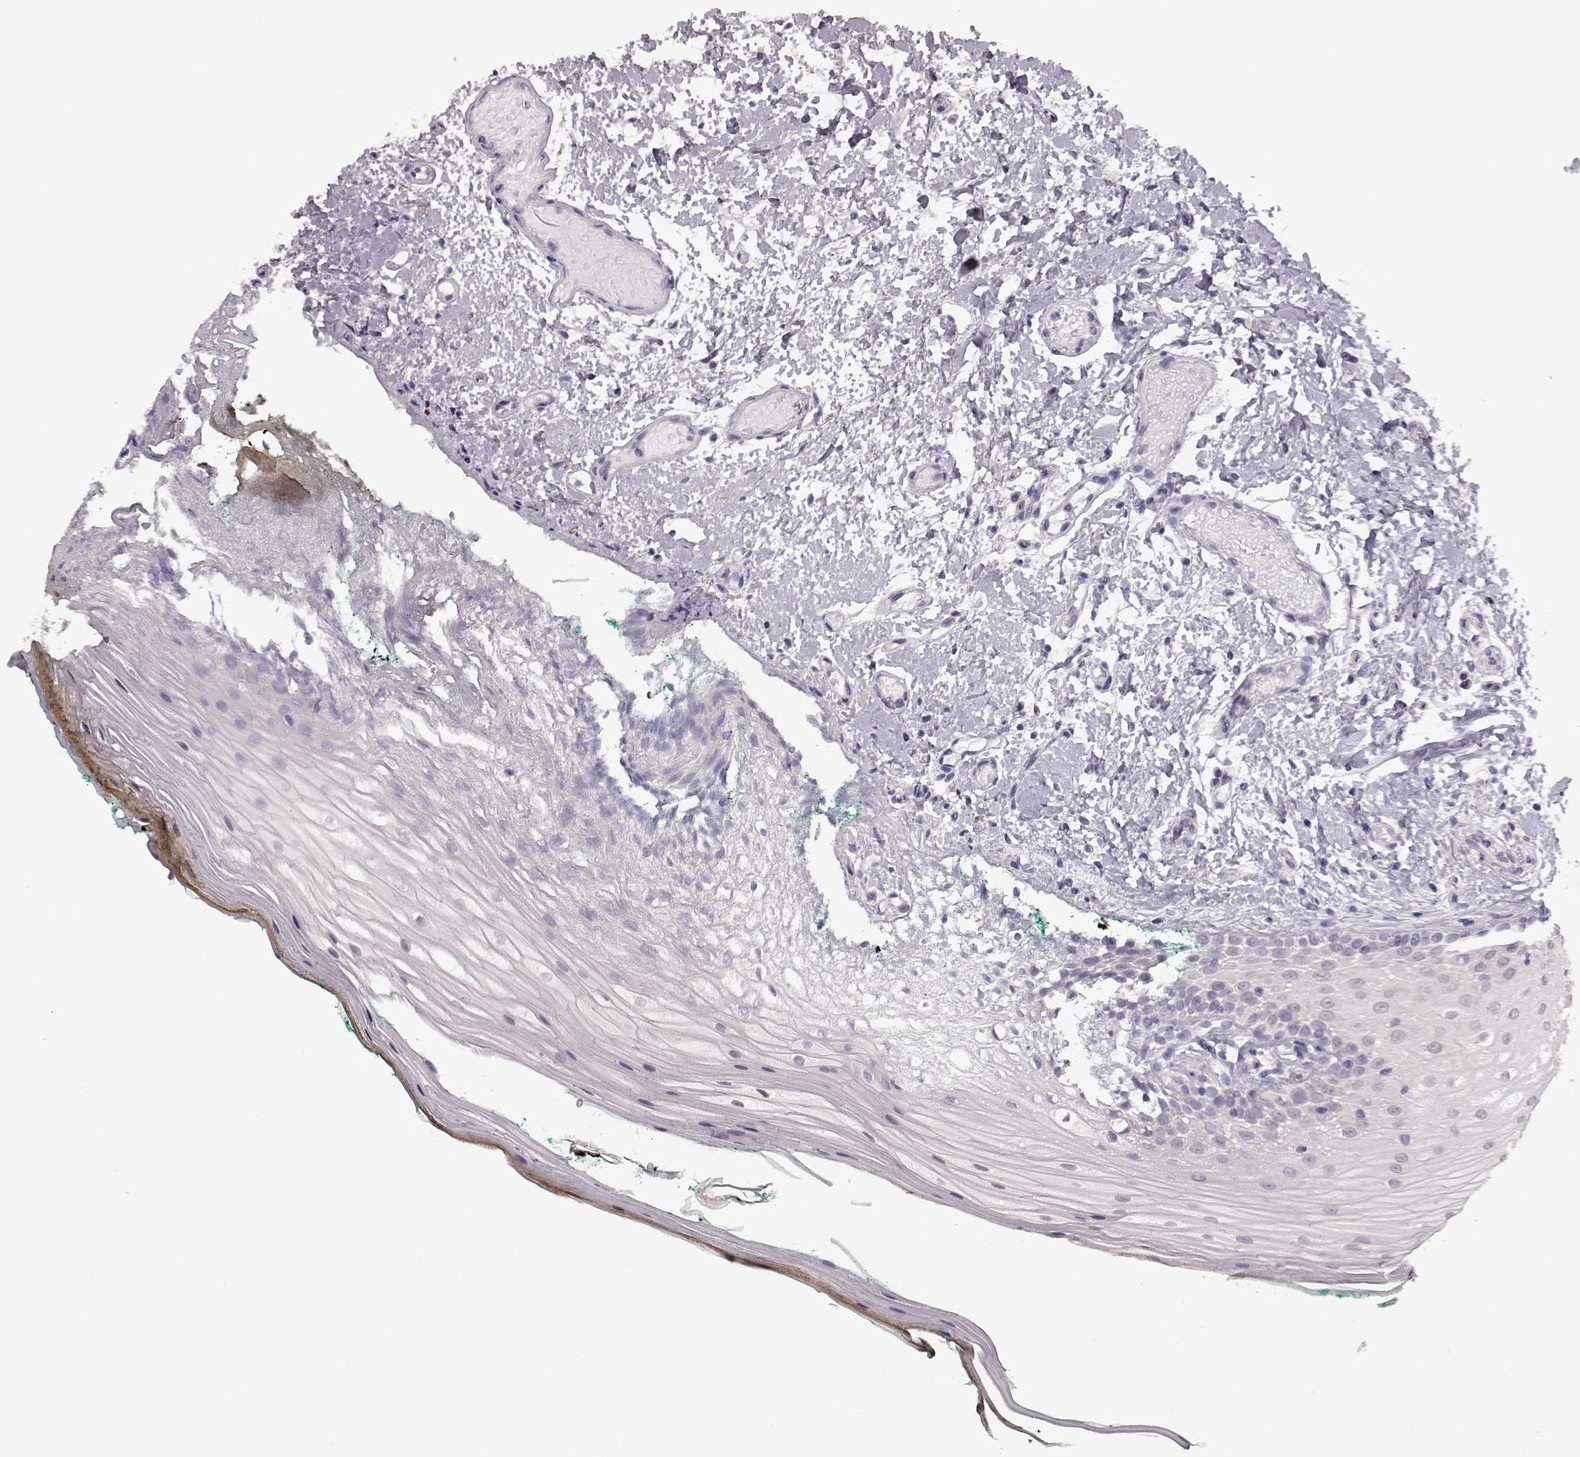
{"staining": {"intensity": "negative", "quantity": "none", "location": "none"}, "tissue": "oral mucosa", "cell_type": "Squamous epithelial cells", "image_type": "normal", "snomed": [{"axis": "morphology", "description": "Normal tissue, NOS"}, {"axis": "topography", "description": "Oral tissue"}], "caption": "Immunohistochemical staining of benign human oral mucosa demonstrates no significant positivity in squamous epithelial cells.", "gene": "C10orf62", "patient": {"sex": "female", "age": 83}}